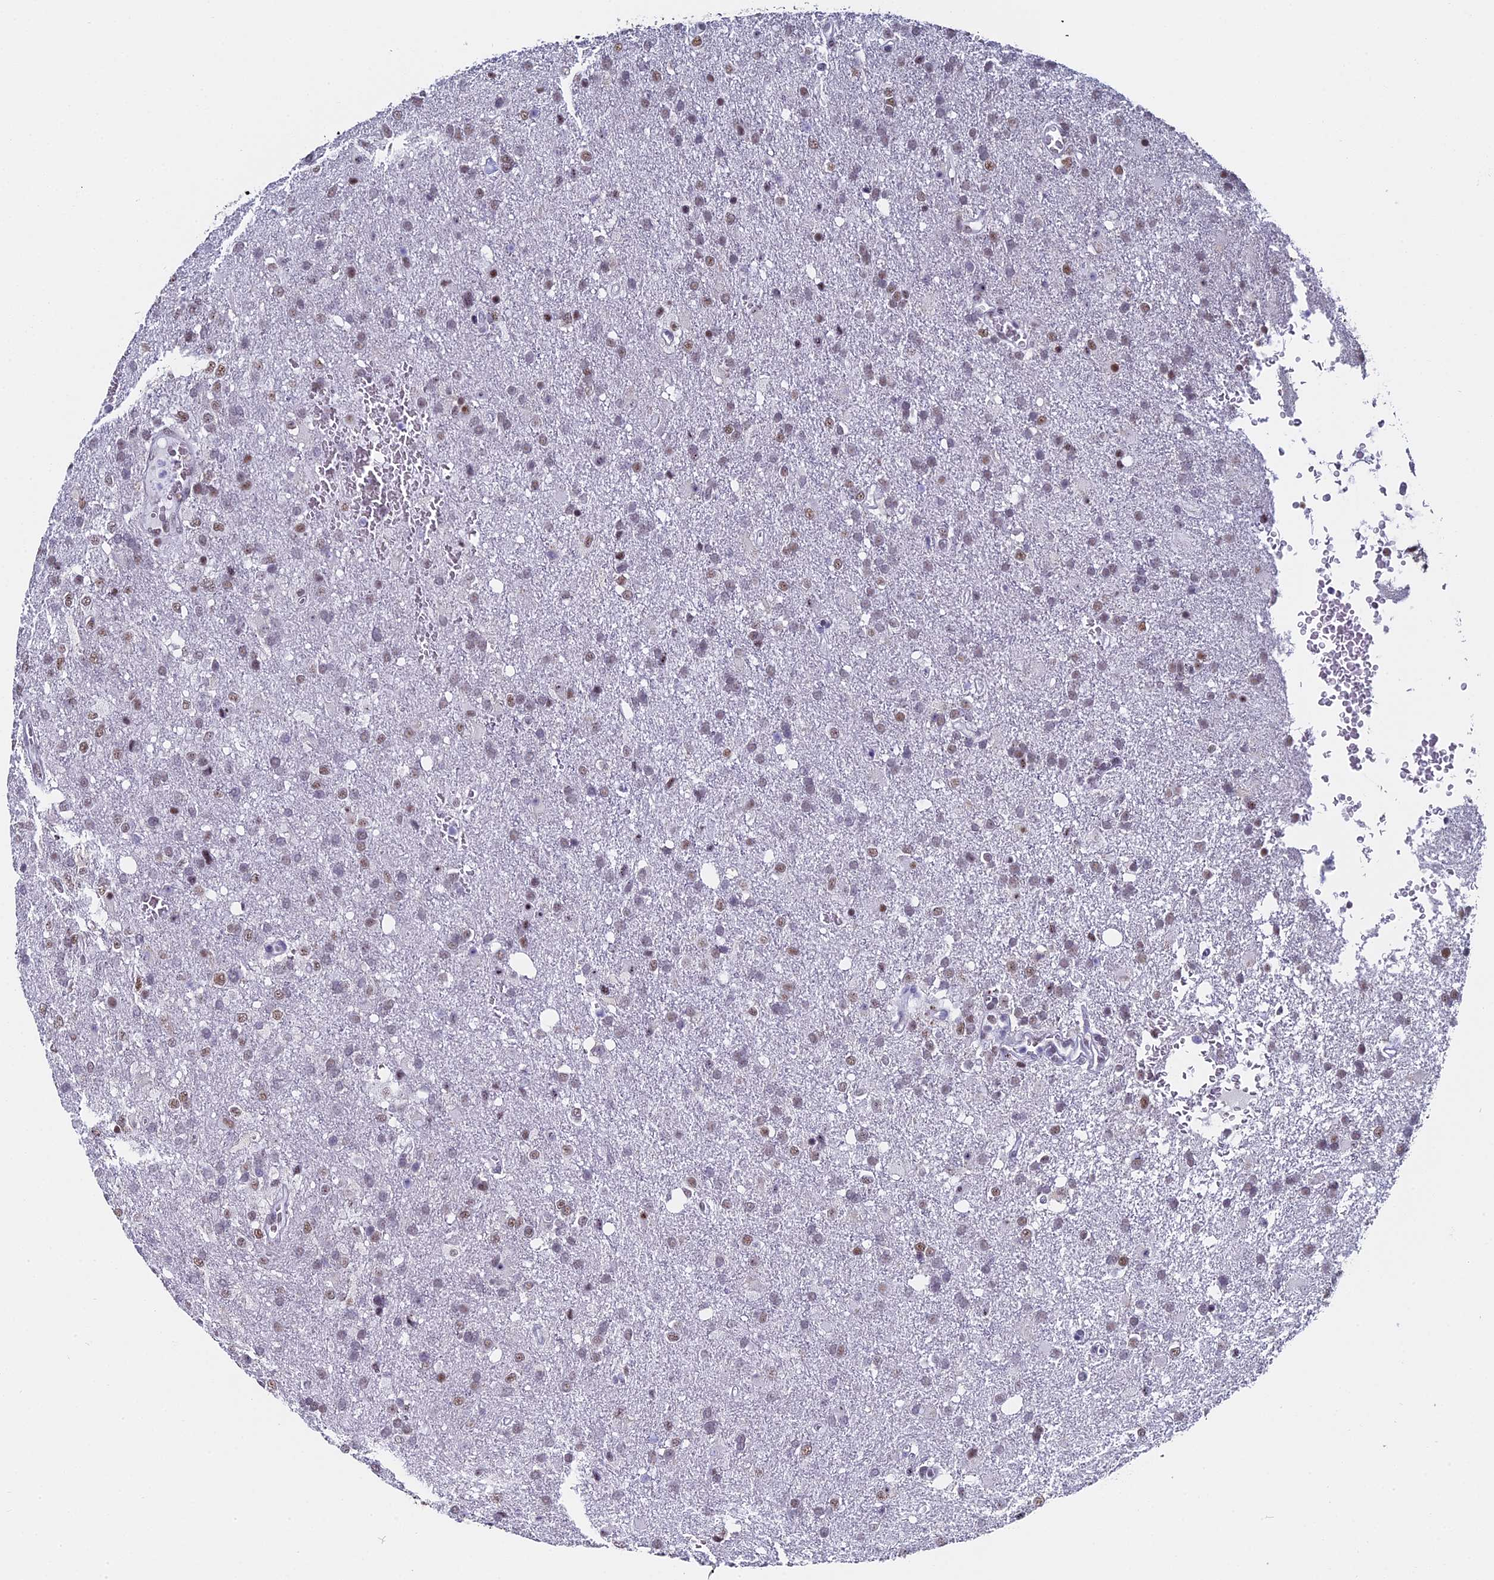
{"staining": {"intensity": "moderate", "quantity": "25%-75%", "location": "nuclear"}, "tissue": "glioma", "cell_type": "Tumor cells", "image_type": "cancer", "snomed": [{"axis": "morphology", "description": "Glioma, malignant, High grade"}, {"axis": "topography", "description": "Brain"}], "caption": "Immunohistochemistry of human malignant glioma (high-grade) shows medium levels of moderate nuclear positivity in about 25%-75% of tumor cells.", "gene": "CD2BP2", "patient": {"sex": "female", "age": 74}}